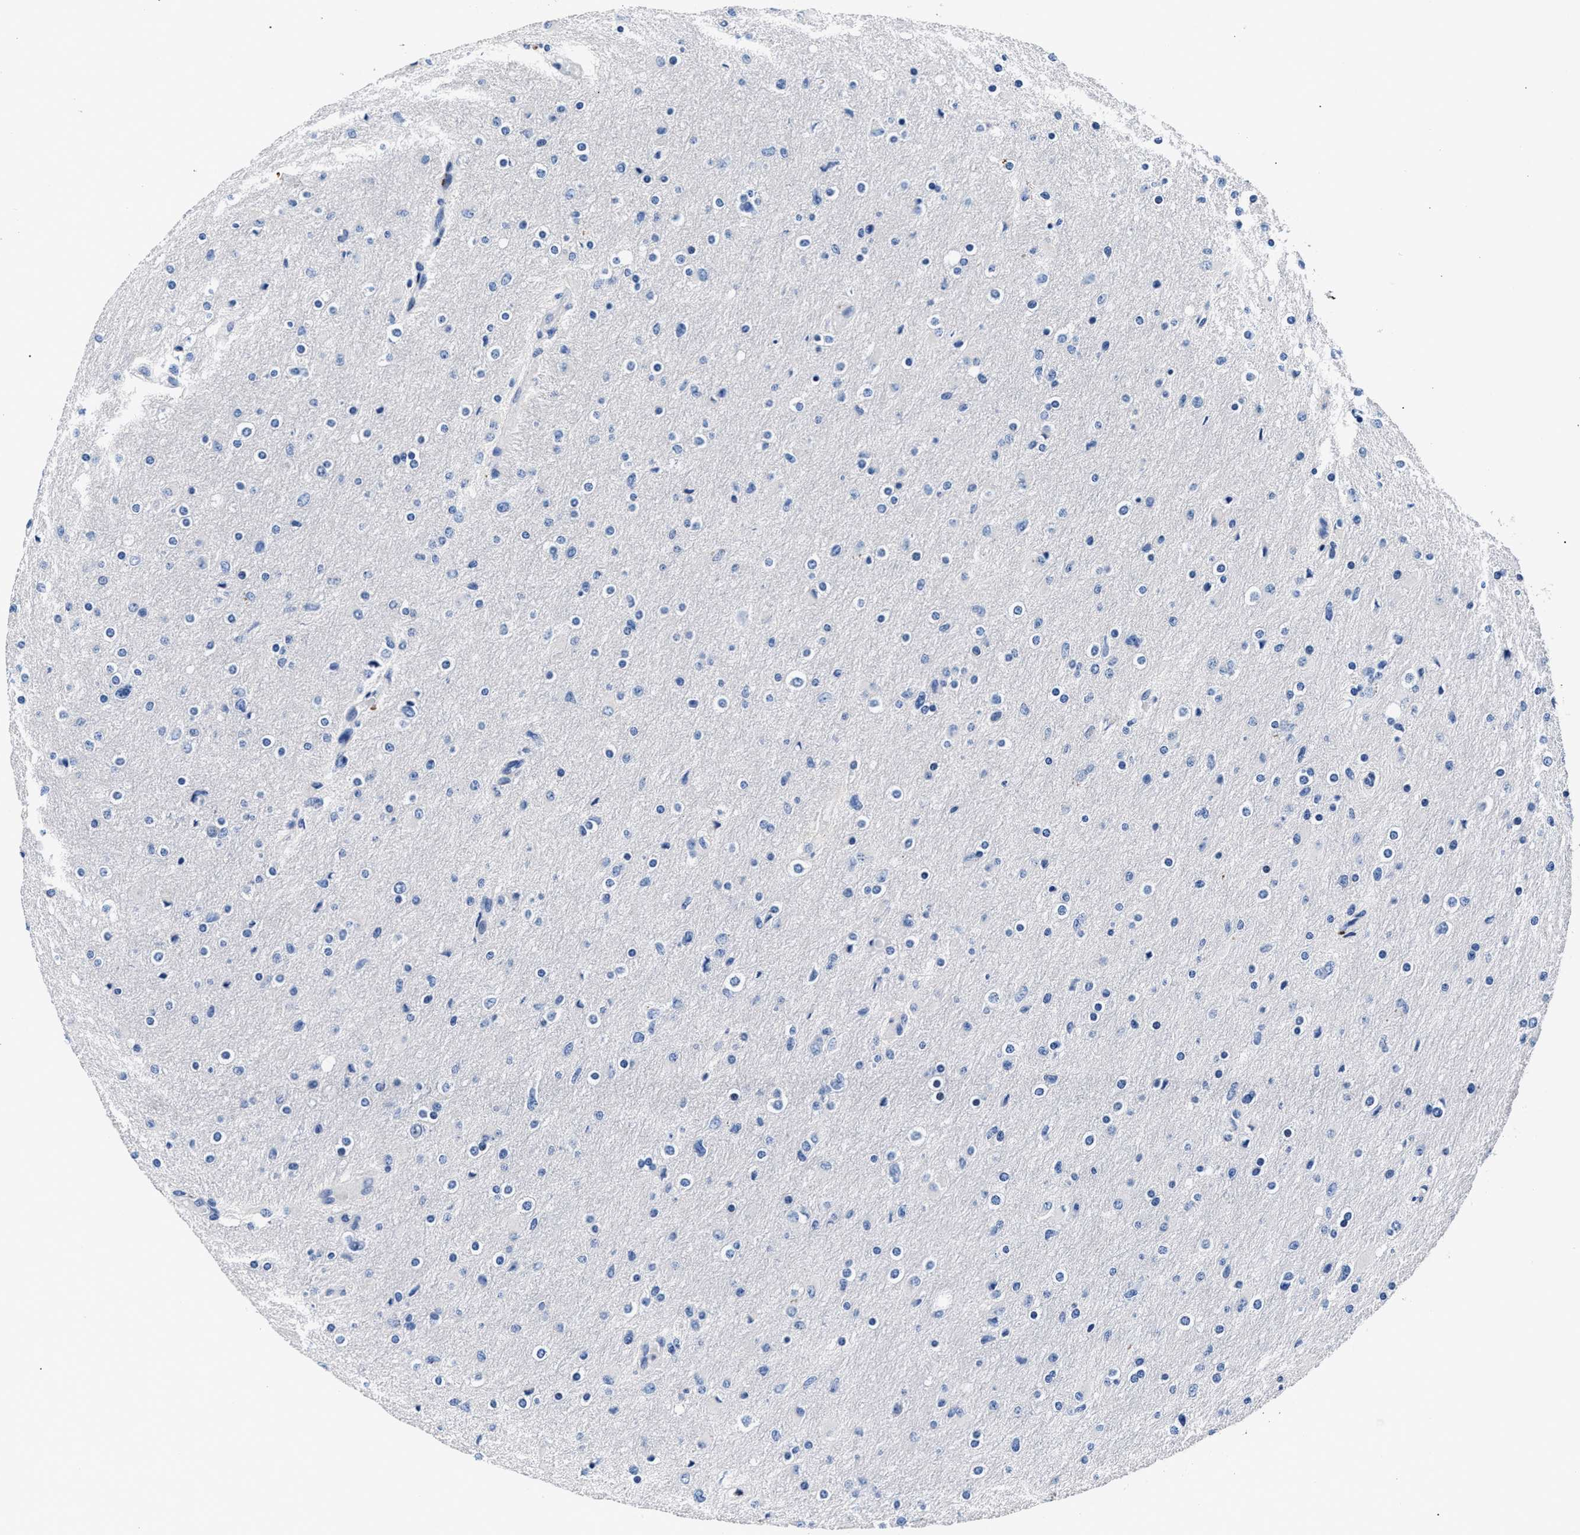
{"staining": {"intensity": "negative", "quantity": "none", "location": "none"}, "tissue": "glioma", "cell_type": "Tumor cells", "image_type": "cancer", "snomed": [{"axis": "morphology", "description": "Glioma, malignant, High grade"}, {"axis": "topography", "description": "Cerebral cortex"}], "caption": "Tumor cells are negative for brown protein staining in malignant glioma (high-grade).", "gene": "PHF24", "patient": {"sex": "female", "age": 36}}